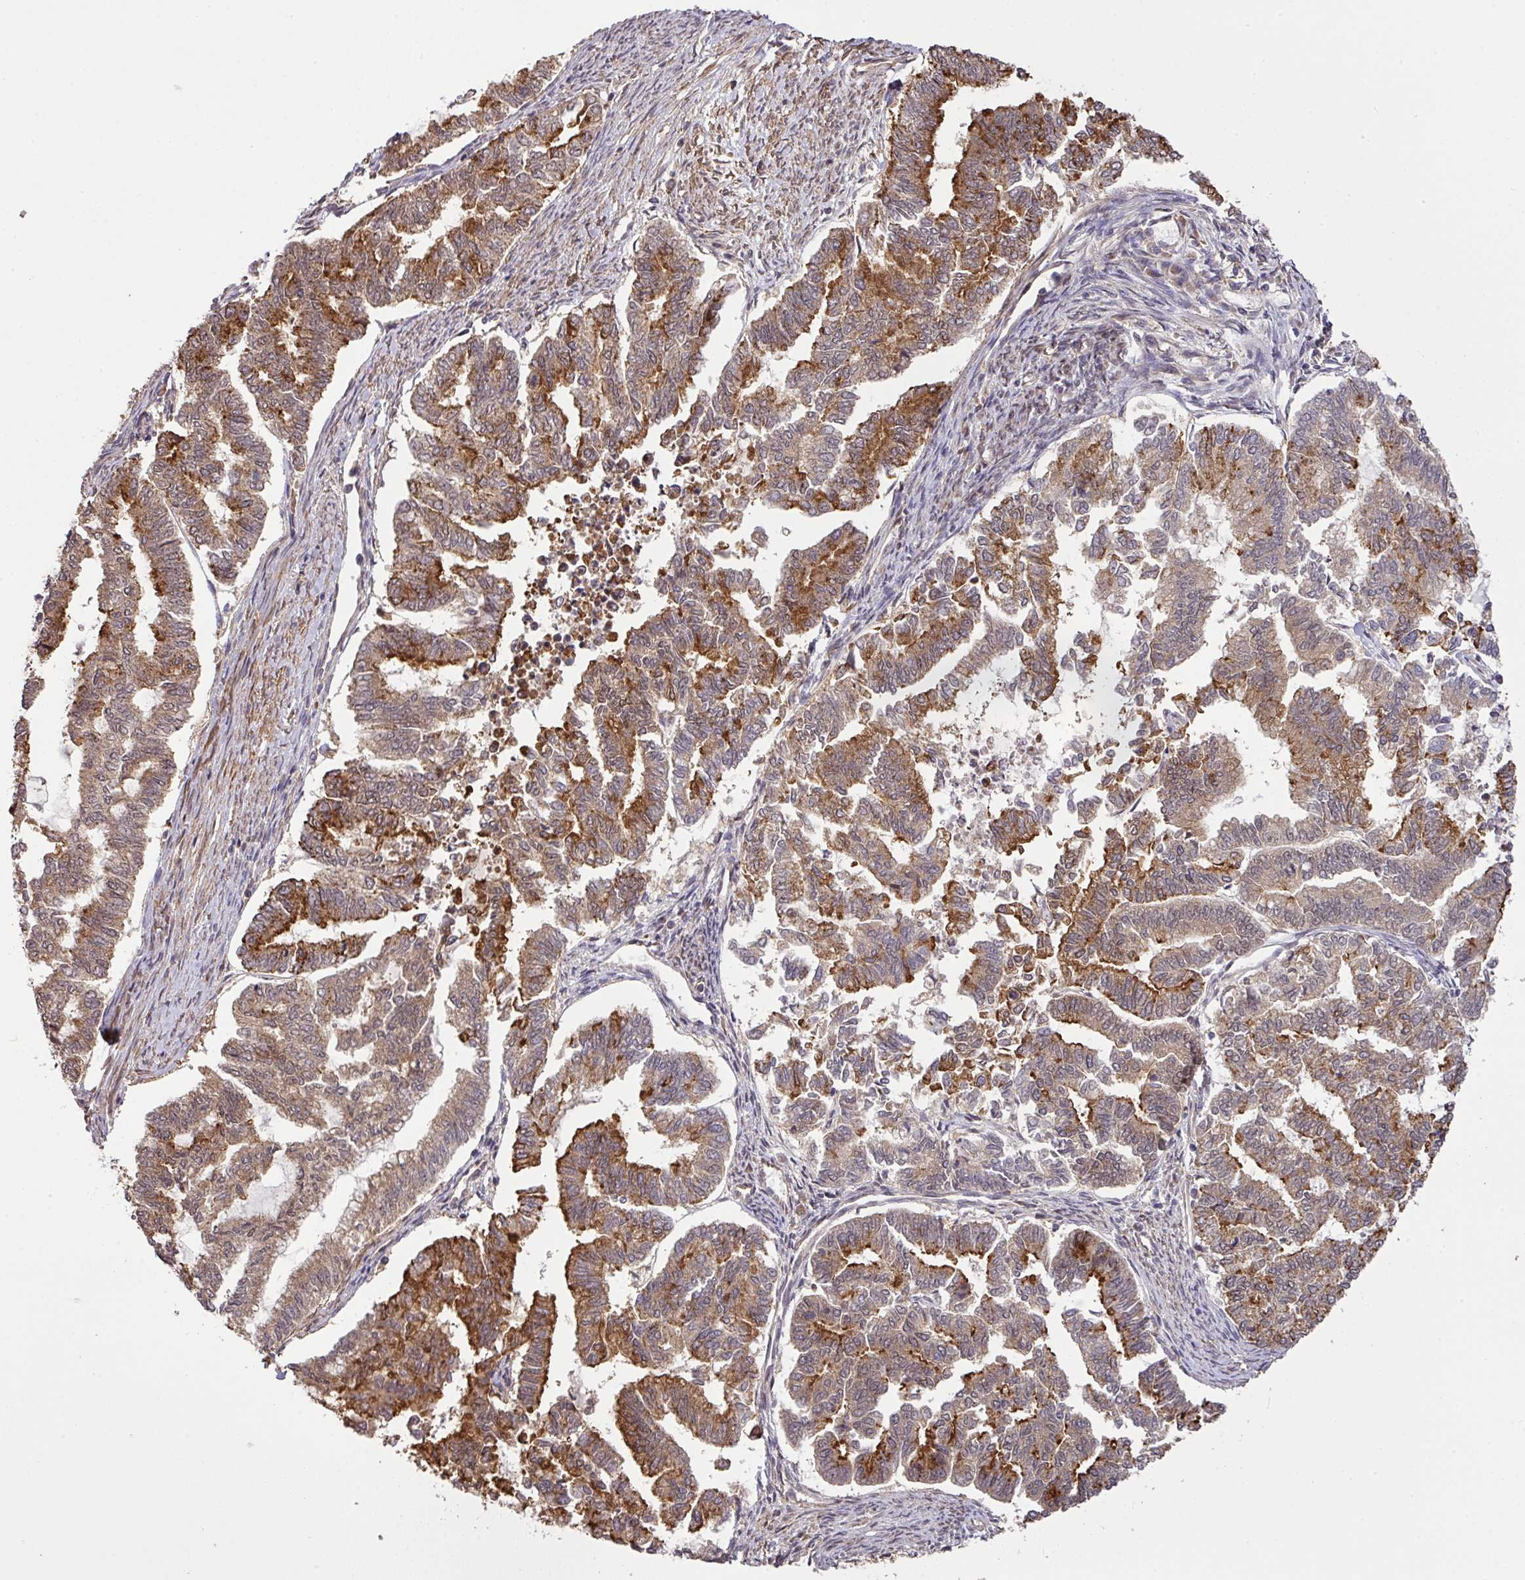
{"staining": {"intensity": "moderate", "quantity": "25%-75%", "location": "cytoplasmic/membranous"}, "tissue": "endometrial cancer", "cell_type": "Tumor cells", "image_type": "cancer", "snomed": [{"axis": "morphology", "description": "Adenocarcinoma, NOS"}, {"axis": "topography", "description": "Endometrium"}], "caption": "Immunohistochemistry photomicrograph of endometrial adenocarcinoma stained for a protein (brown), which reveals medium levels of moderate cytoplasmic/membranous staining in about 25%-75% of tumor cells.", "gene": "ARPIN", "patient": {"sex": "female", "age": 79}}